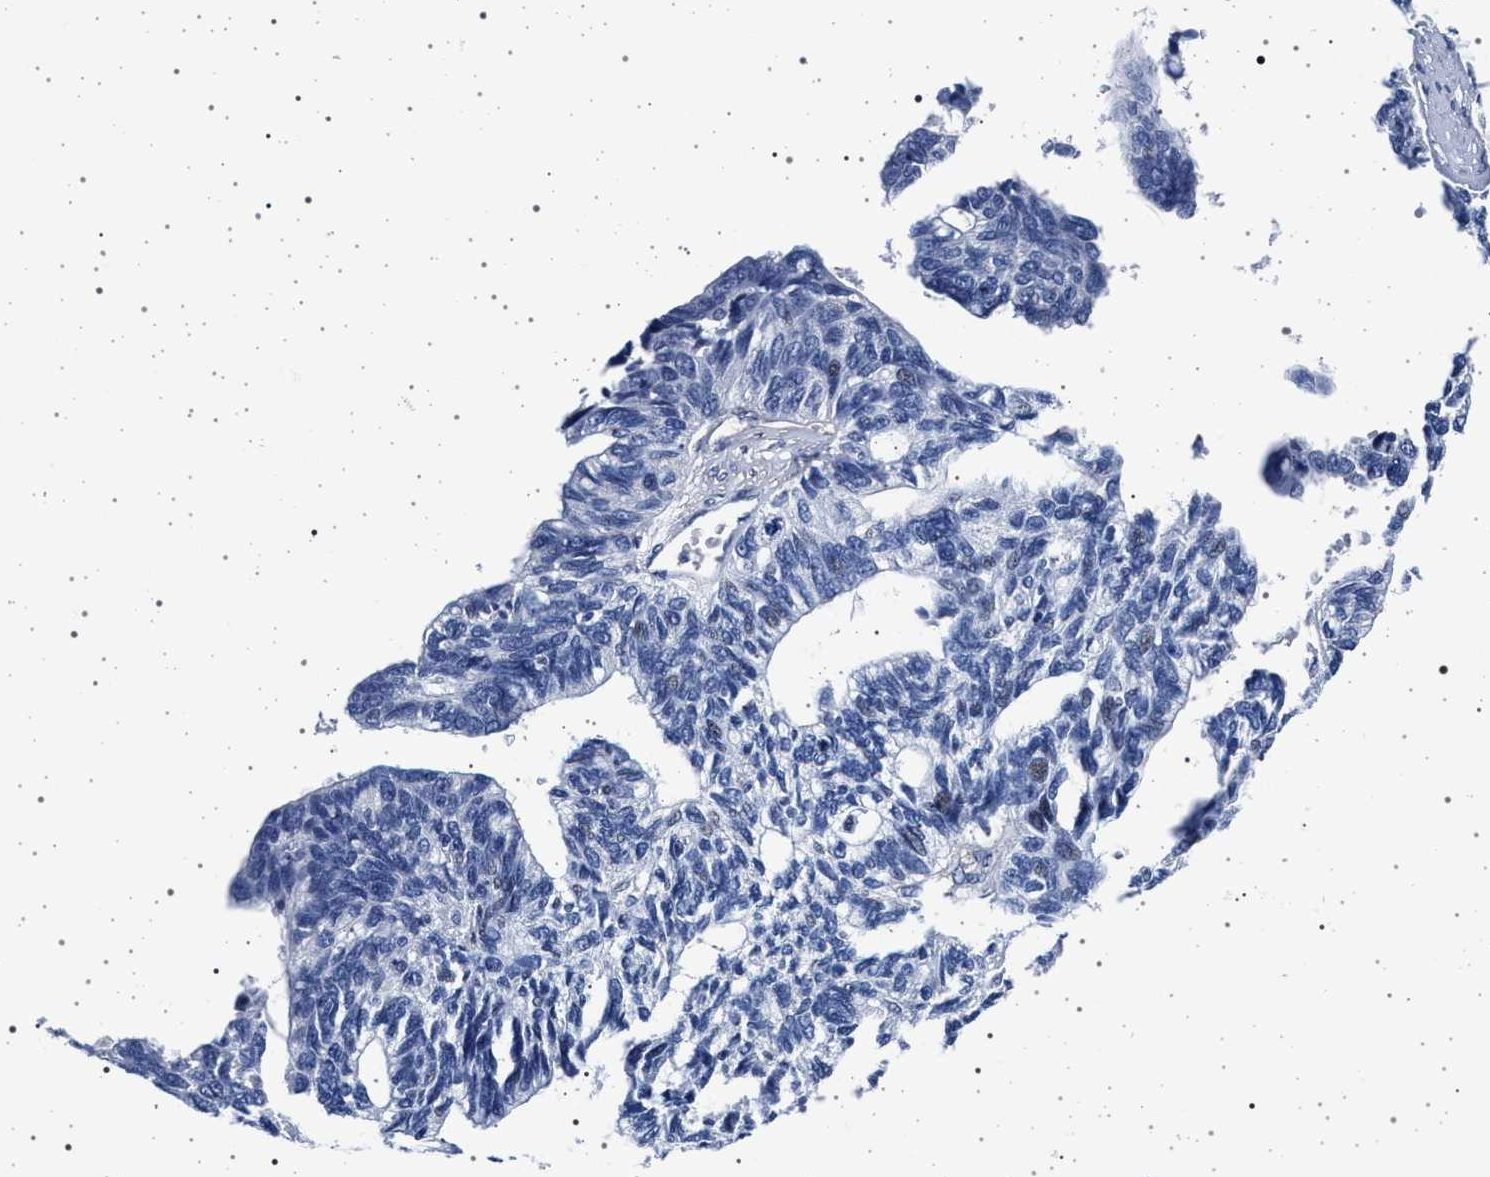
{"staining": {"intensity": "negative", "quantity": "none", "location": "none"}, "tissue": "ovarian cancer", "cell_type": "Tumor cells", "image_type": "cancer", "snomed": [{"axis": "morphology", "description": "Cystadenocarcinoma, serous, NOS"}, {"axis": "topography", "description": "Ovary"}], "caption": "Micrograph shows no protein positivity in tumor cells of ovarian cancer tissue. Nuclei are stained in blue.", "gene": "SLC9A1", "patient": {"sex": "female", "age": 79}}